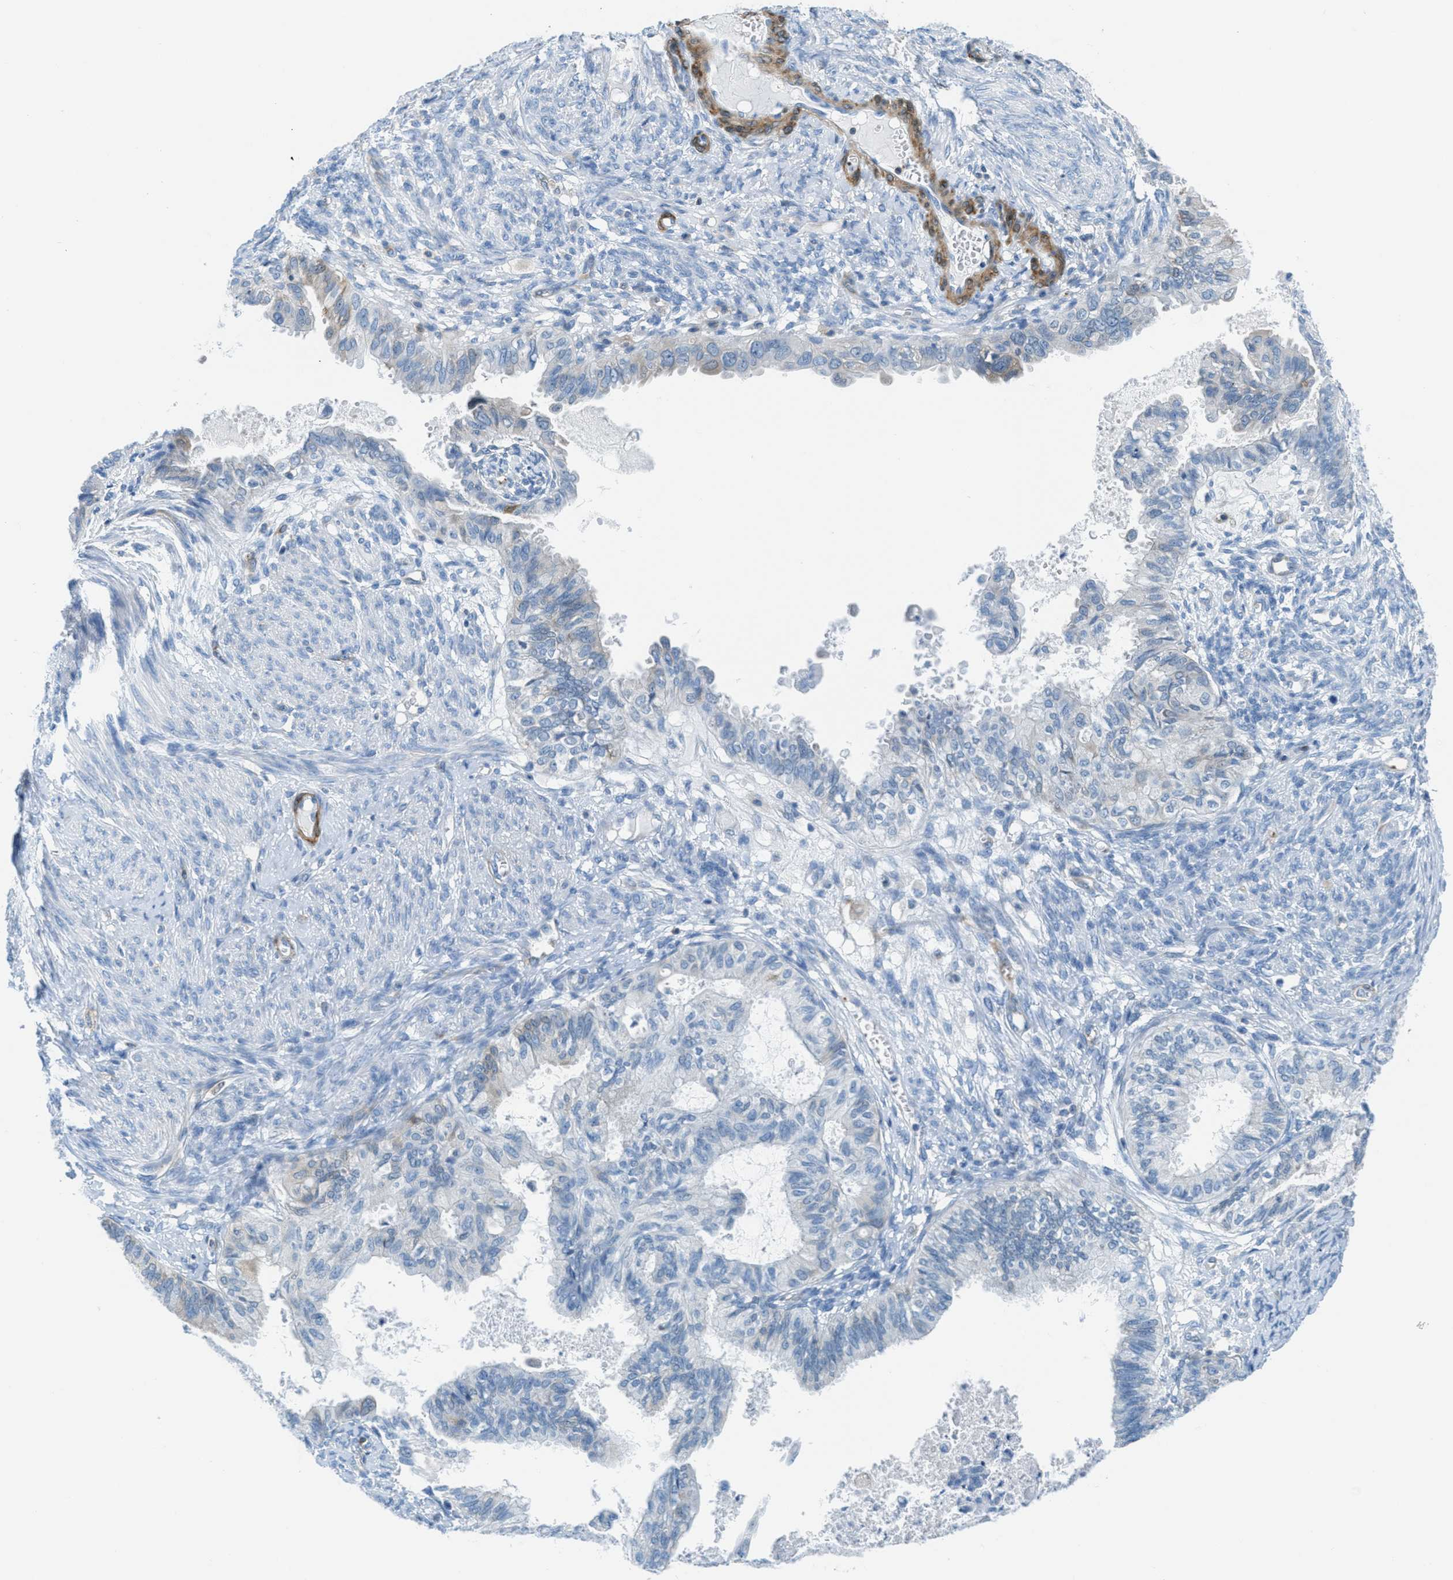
{"staining": {"intensity": "negative", "quantity": "none", "location": "none"}, "tissue": "cervical cancer", "cell_type": "Tumor cells", "image_type": "cancer", "snomed": [{"axis": "morphology", "description": "Normal tissue, NOS"}, {"axis": "morphology", "description": "Adenocarcinoma, NOS"}, {"axis": "topography", "description": "Cervix"}, {"axis": "topography", "description": "Endometrium"}], "caption": "IHC of human adenocarcinoma (cervical) exhibits no staining in tumor cells. The staining is performed using DAB brown chromogen with nuclei counter-stained in using hematoxylin.", "gene": "MAPRE2", "patient": {"sex": "female", "age": 86}}